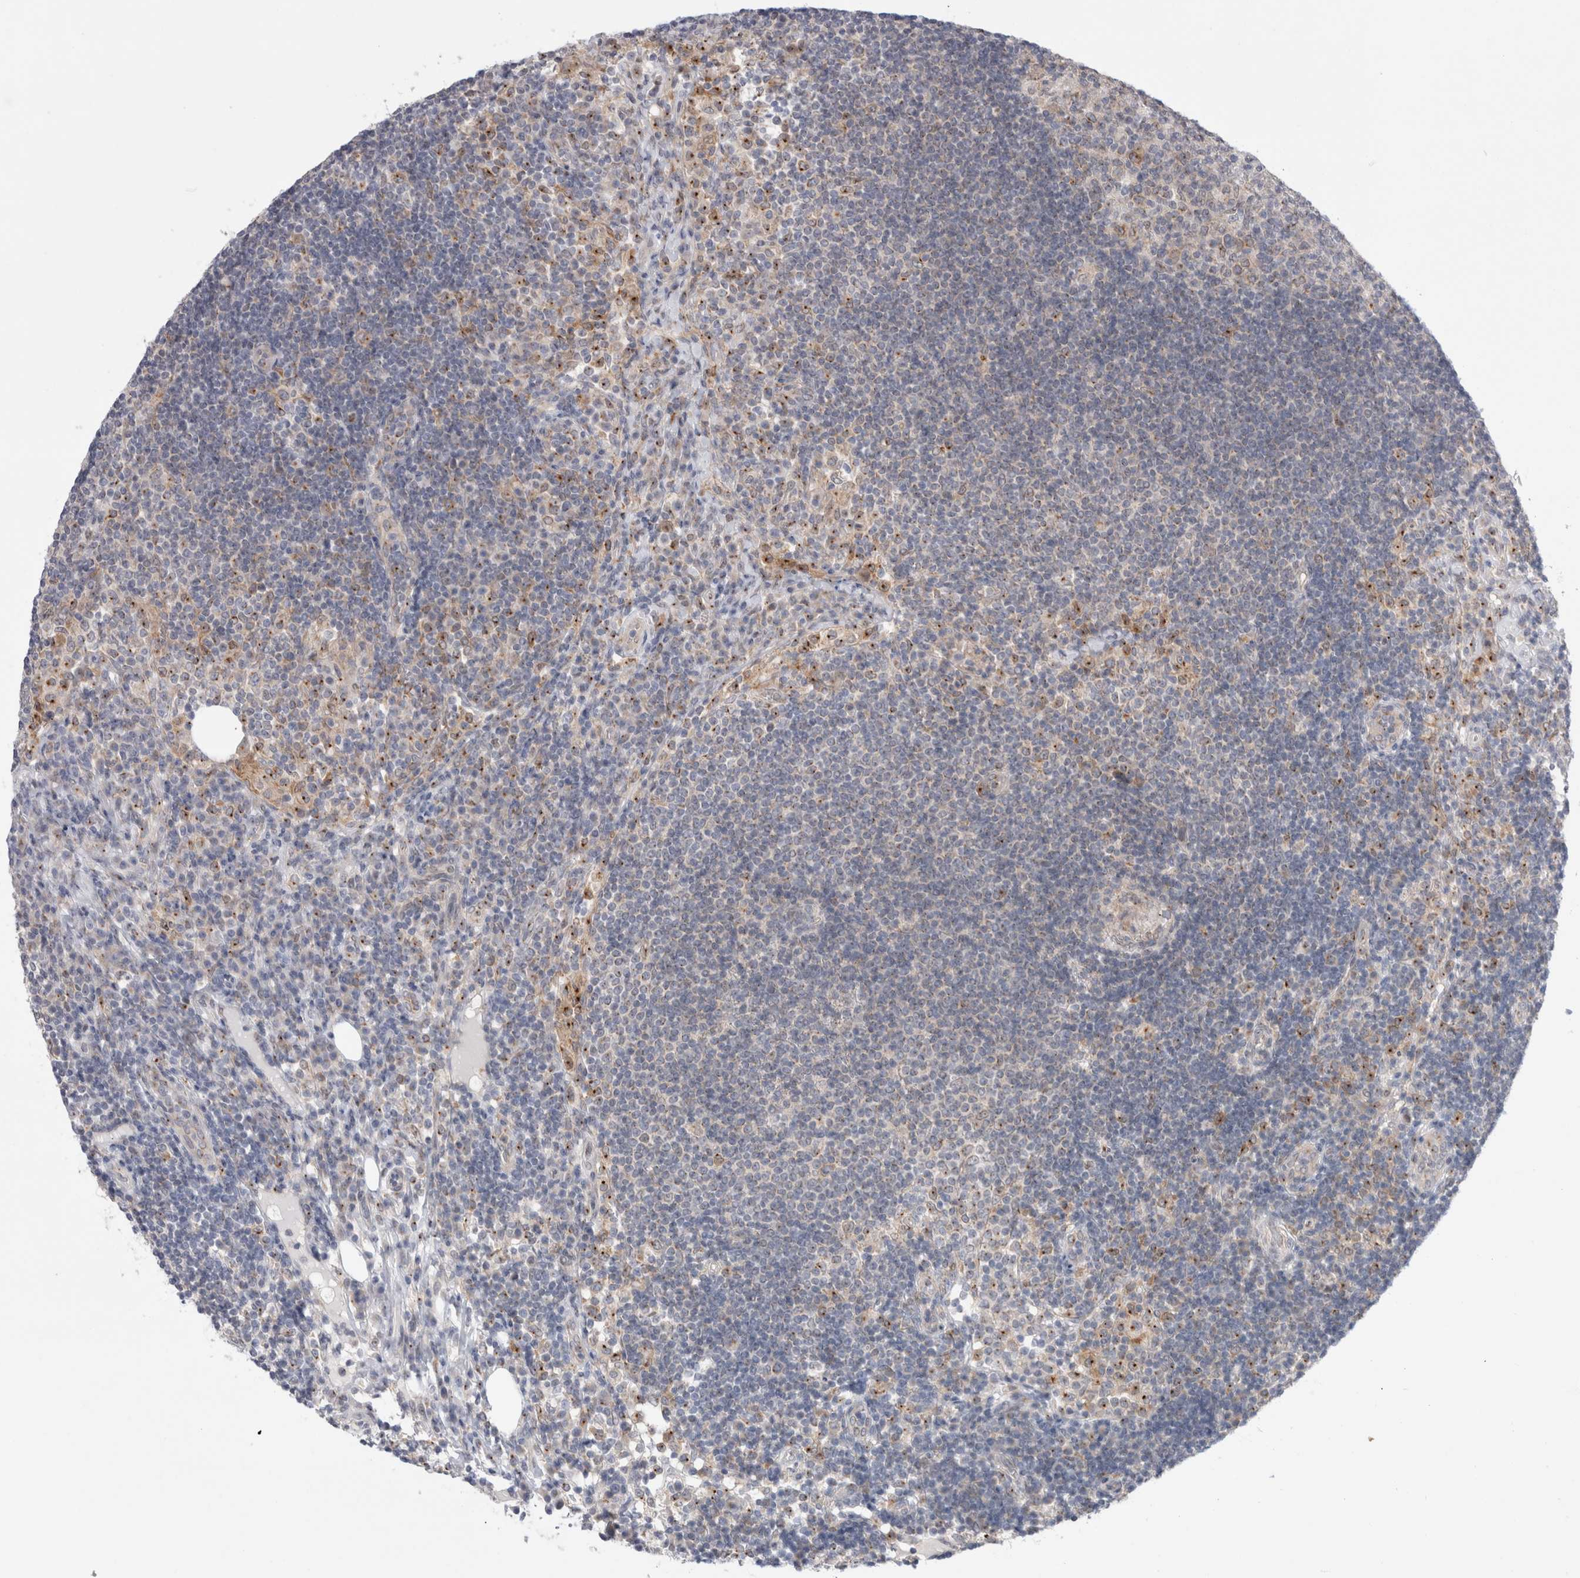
{"staining": {"intensity": "moderate", "quantity": "25%-75%", "location": "cytoplasmic/membranous"}, "tissue": "lymph node", "cell_type": "Germinal center cells", "image_type": "normal", "snomed": [{"axis": "morphology", "description": "Normal tissue, NOS"}, {"axis": "topography", "description": "Lymph node"}], "caption": "Immunohistochemical staining of normal human lymph node reveals 25%-75% levels of moderate cytoplasmic/membranous protein positivity in about 25%-75% of germinal center cells. (DAB IHC, brown staining for protein, blue staining for nuclei).", "gene": "BICD2", "patient": {"sex": "female", "age": 53}}